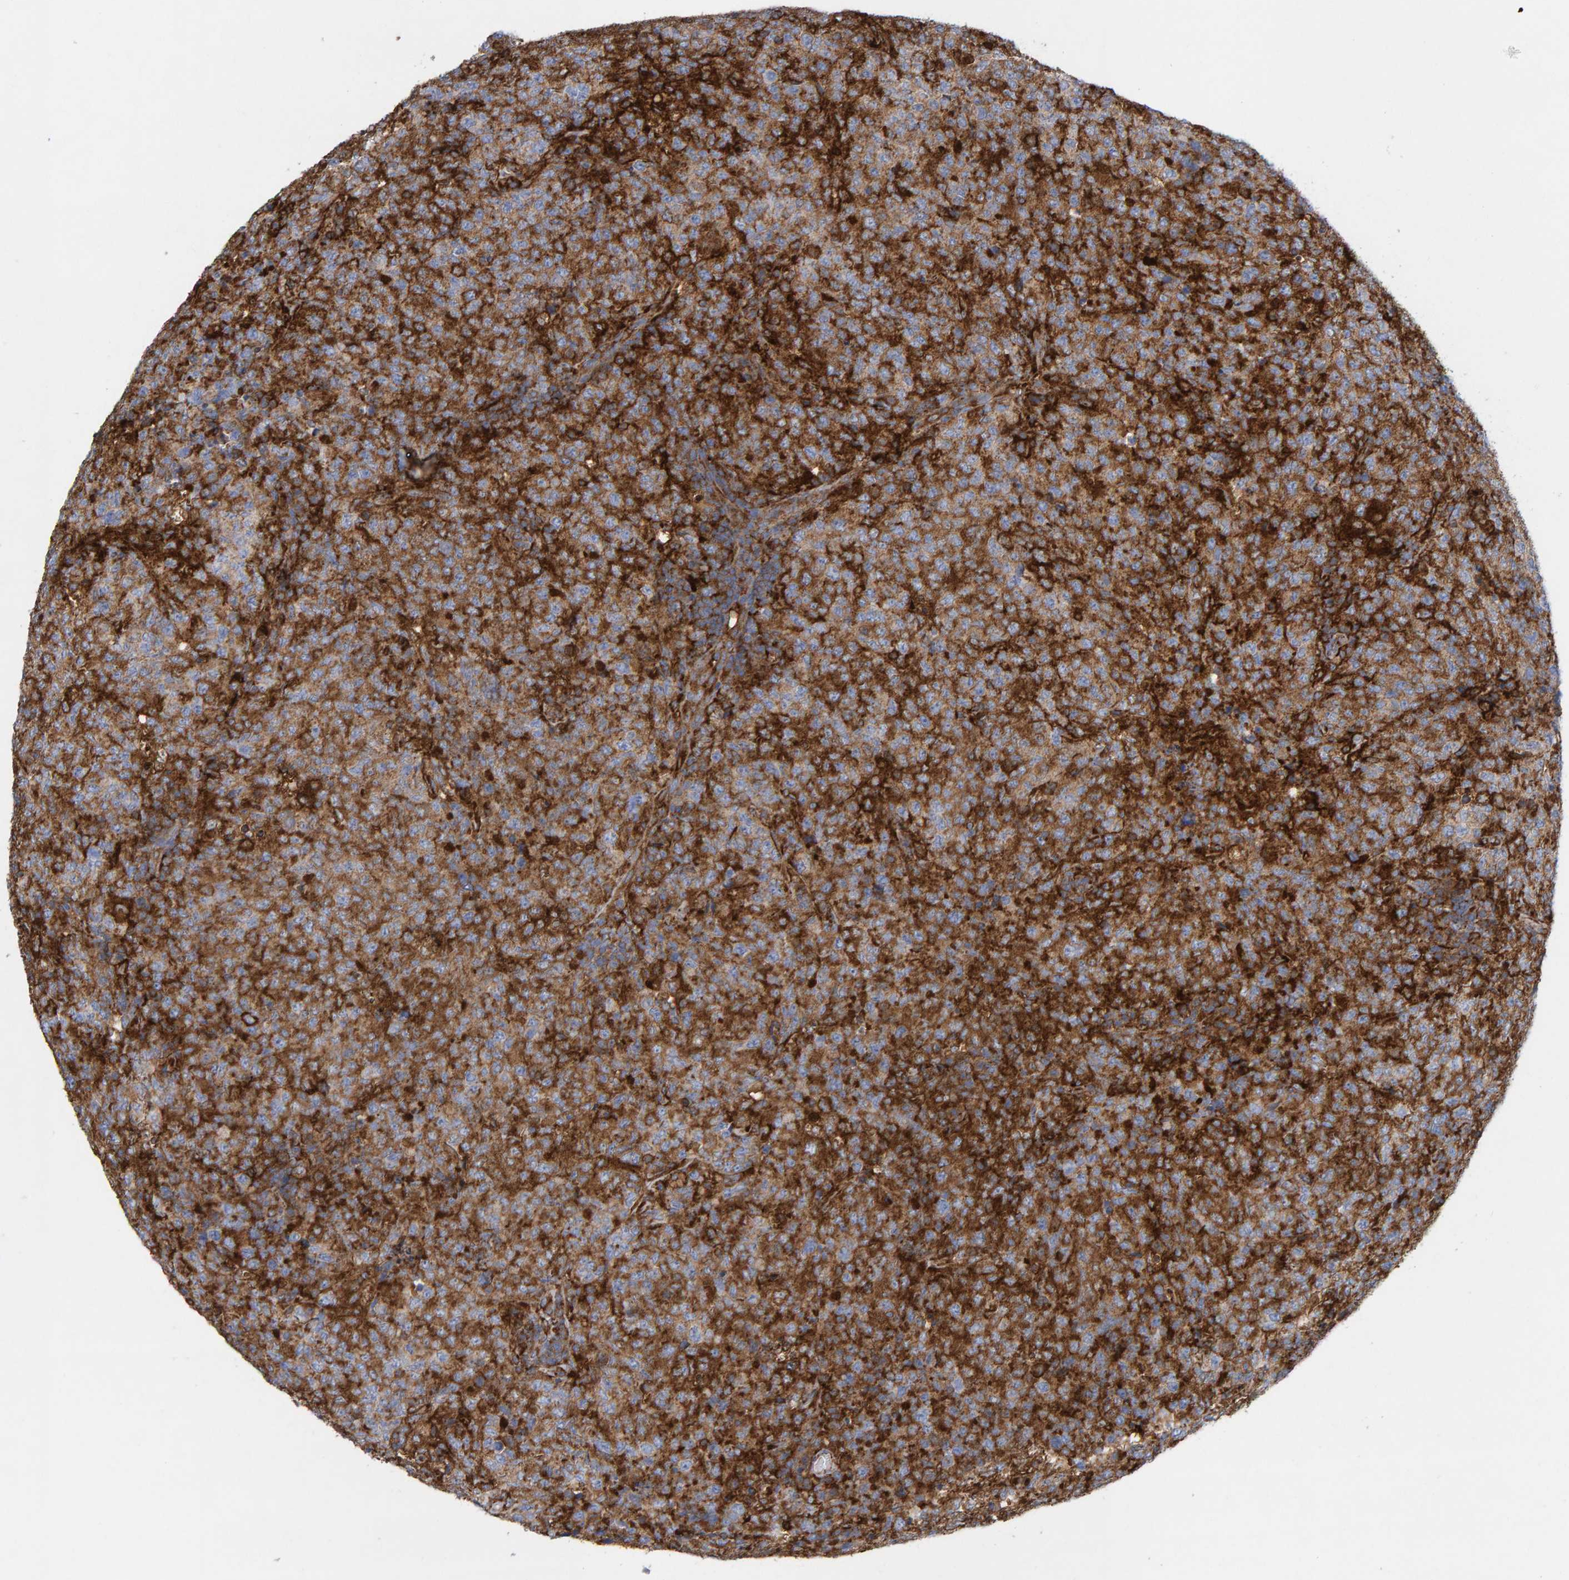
{"staining": {"intensity": "weak", "quantity": ">75%", "location": "cytoplasmic/membranous"}, "tissue": "lymphoma", "cell_type": "Tumor cells", "image_type": "cancer", "snomed": [{"axis": "morphology", "description": "Malignant lymphoma, non-Hodgkin's type, High grade"}, {"axis": "topography", "description": "Tonsil"}], "caption": "Protein analysis of malignant lymphoma, non-Hodgkin's type (high-grade) tissue displays weak cytoplasmic/membranous positivity in about >75% of tumor cells.", "gene": "MVP", "patient": {"sex": "female", "age": 36}}